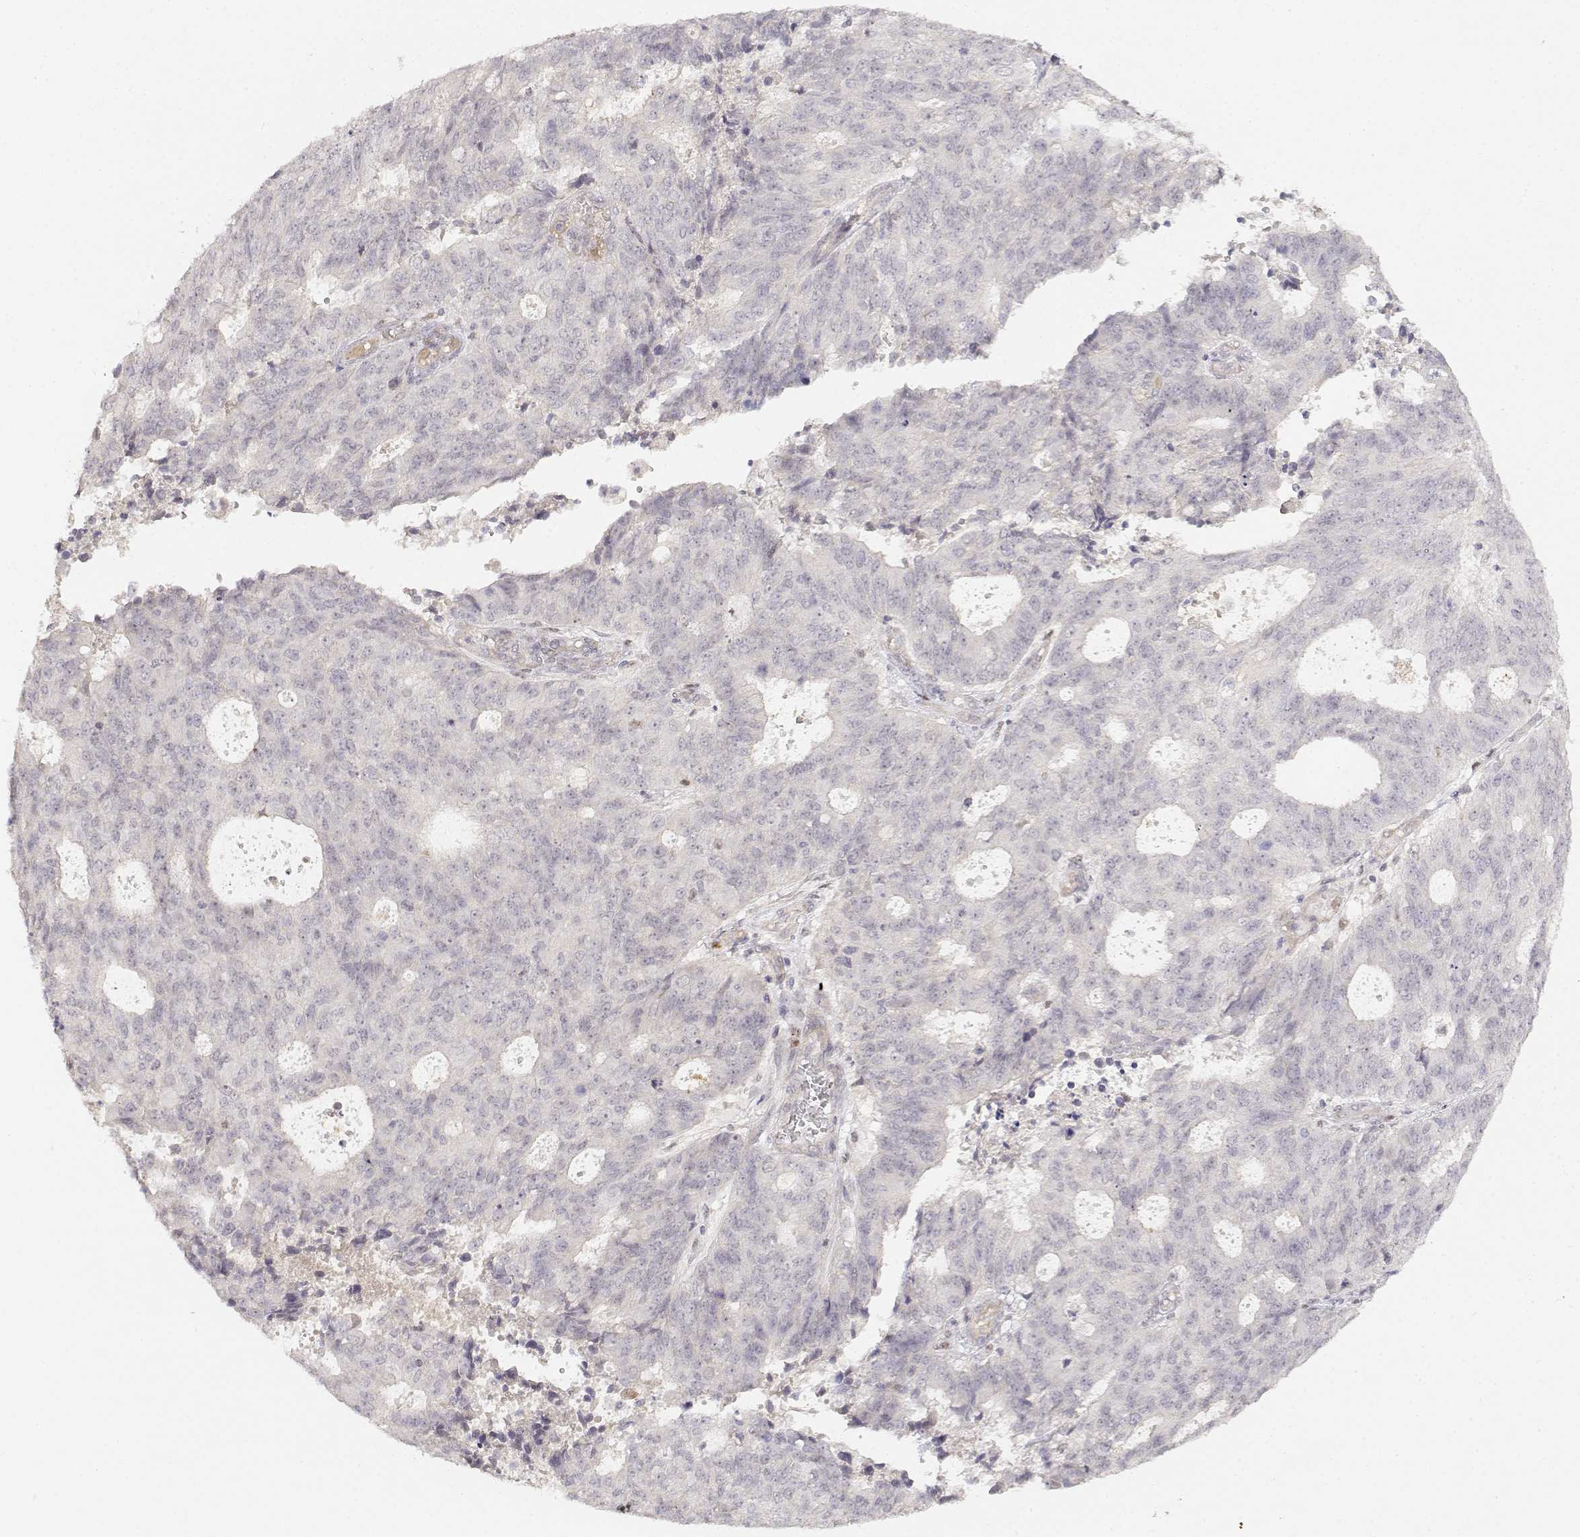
{"staining": {"intensity": "negative", "quantity": "none", "location": "none"}, "tissue": "endometrial cancer", "cell_type": "Tumor cells", "image_type": "cancer", "snomed": [{"axis": "morphology", "description": "Adenocarcinoma, NOS"}, {"axis": "topography", "description": "Endometrium"}], "caption": "Endometrial adenocarcinoma was stained to show a protein in brown. There is no significant expression in tumor cells. (Stains: DAB (3,3'-diaminobenzidine) immunohistochemistry (IHC) with hematoxylin counter stain, Microscopy: brightfield microscopy at high magnification).", "gene": "EAF2", "patient": {"sex": "female", "age": 82}}